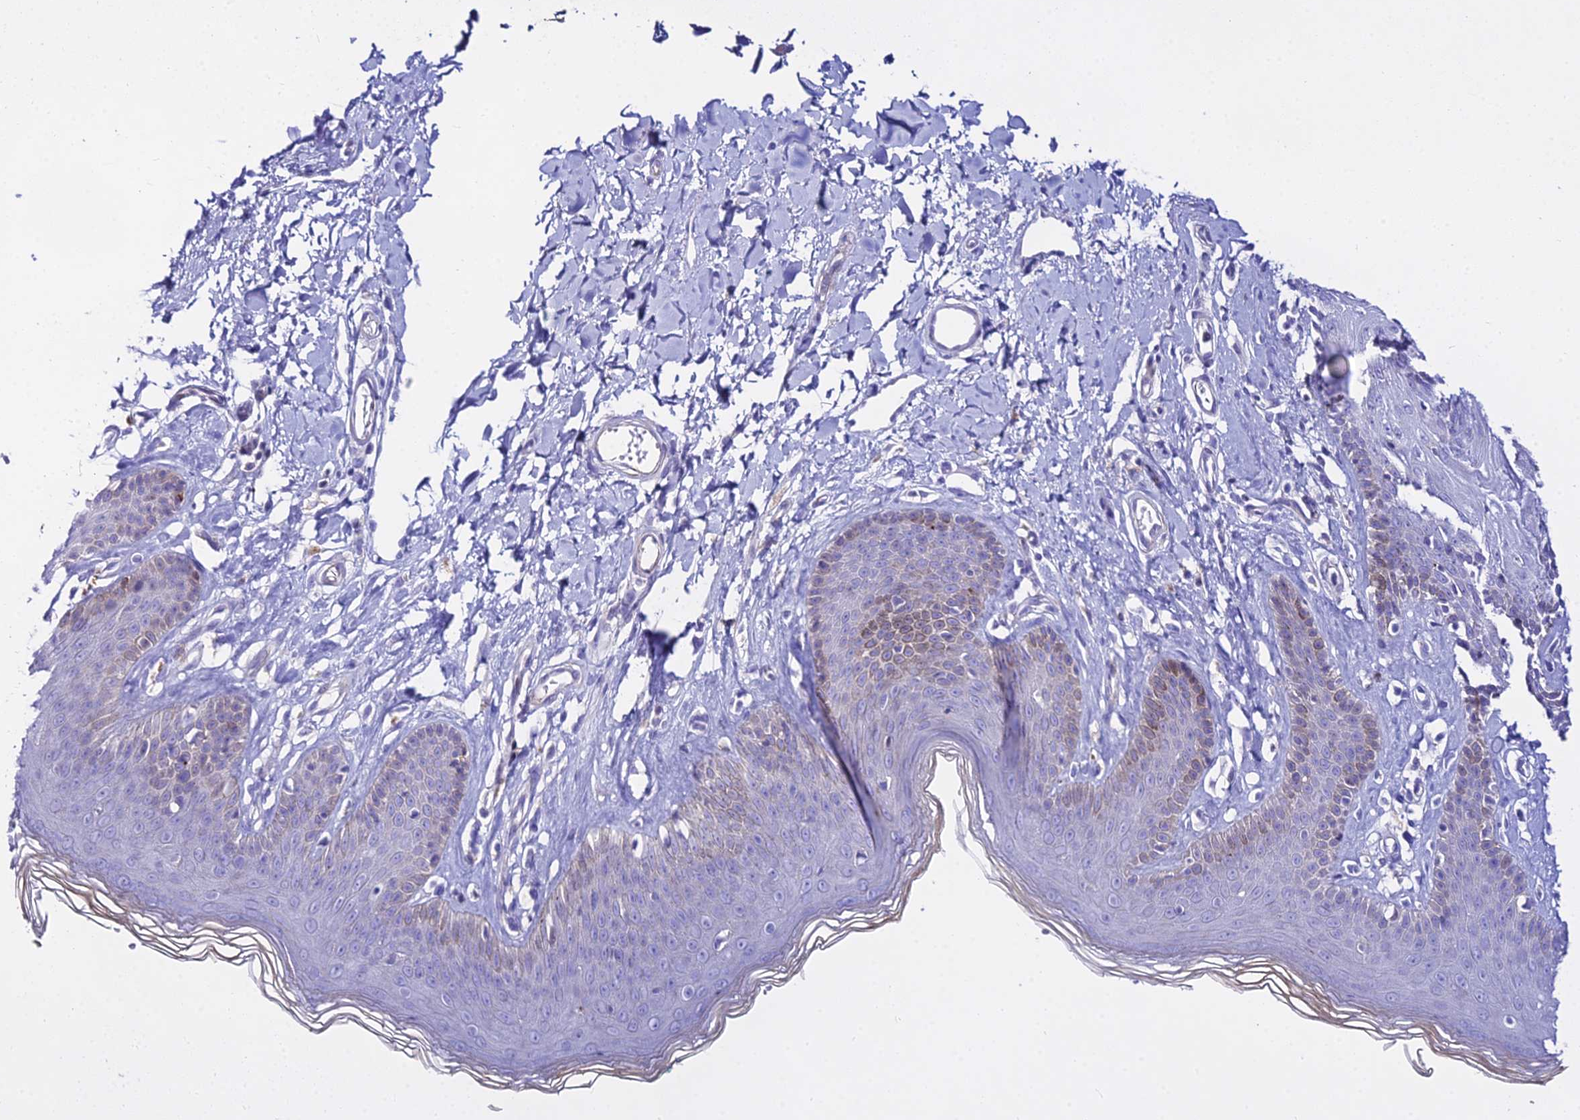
{"staining": {"intensity": "negative", "quantity": "none", "location": "none"}, "tissue": "skin", "cell_type": "Epidermal cells", "image_type": "normal", "snomed": [{"axis": "morphology", "description": "Normal tissue, NOS"}, {"axis": "morphology", "description": "Squamous cell carcinoma, NOS"}, {"axis": "topography", "description": "Vulva"}], "caption": "This image is of benign skin stained with immunohistochemistry to label a protein in brown with the nuclei are counter-stained blue. There is no positivity in epidermal cells. (Stains: DAB IHC with hematoxylin counter stain, Microscopy: brightfield microscopy at high magnification).", "gene": "DLX1", "patient": {"sex": "female", "age": 85}}